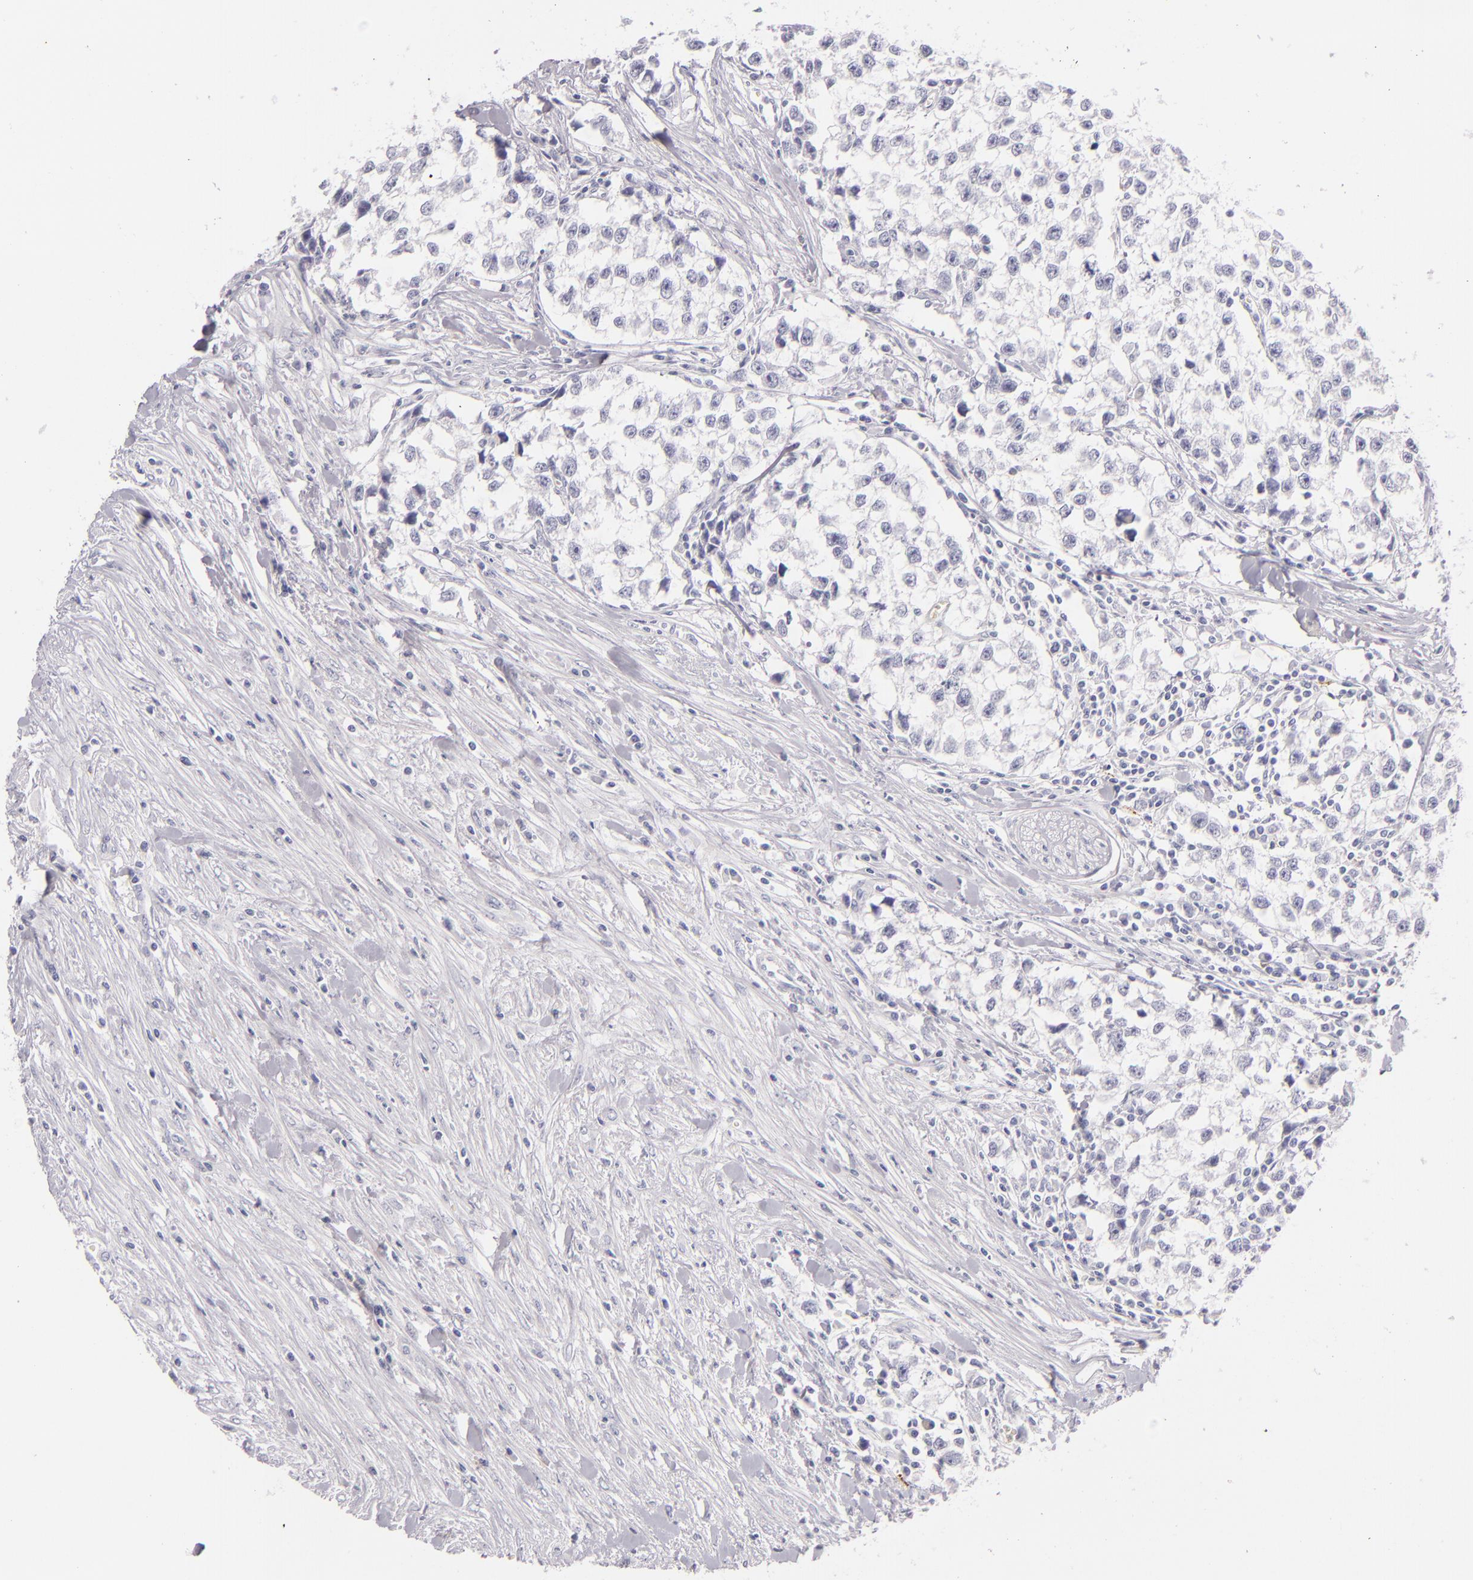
{"staining": {"intensity": "negative", "quantity": "none", "location": "none"}, "tissue": "testis cancer", "cell_type": "Tumor cells", "image_type": "cancer", "snomed": [{"axis": "morphology", "description": "Seminoma, NOS"}, {"axis": "morphology", "description": "Carcinoma, Embryonal, NOS"}, {"axis": "topography", "description": "Testis"}], "caption": "Immunohistochemical staining of testis cancer demonstrates no significant staining in tumor cells.", "gene": "CD207", "patient": {"sex": "male", "age": 30}}